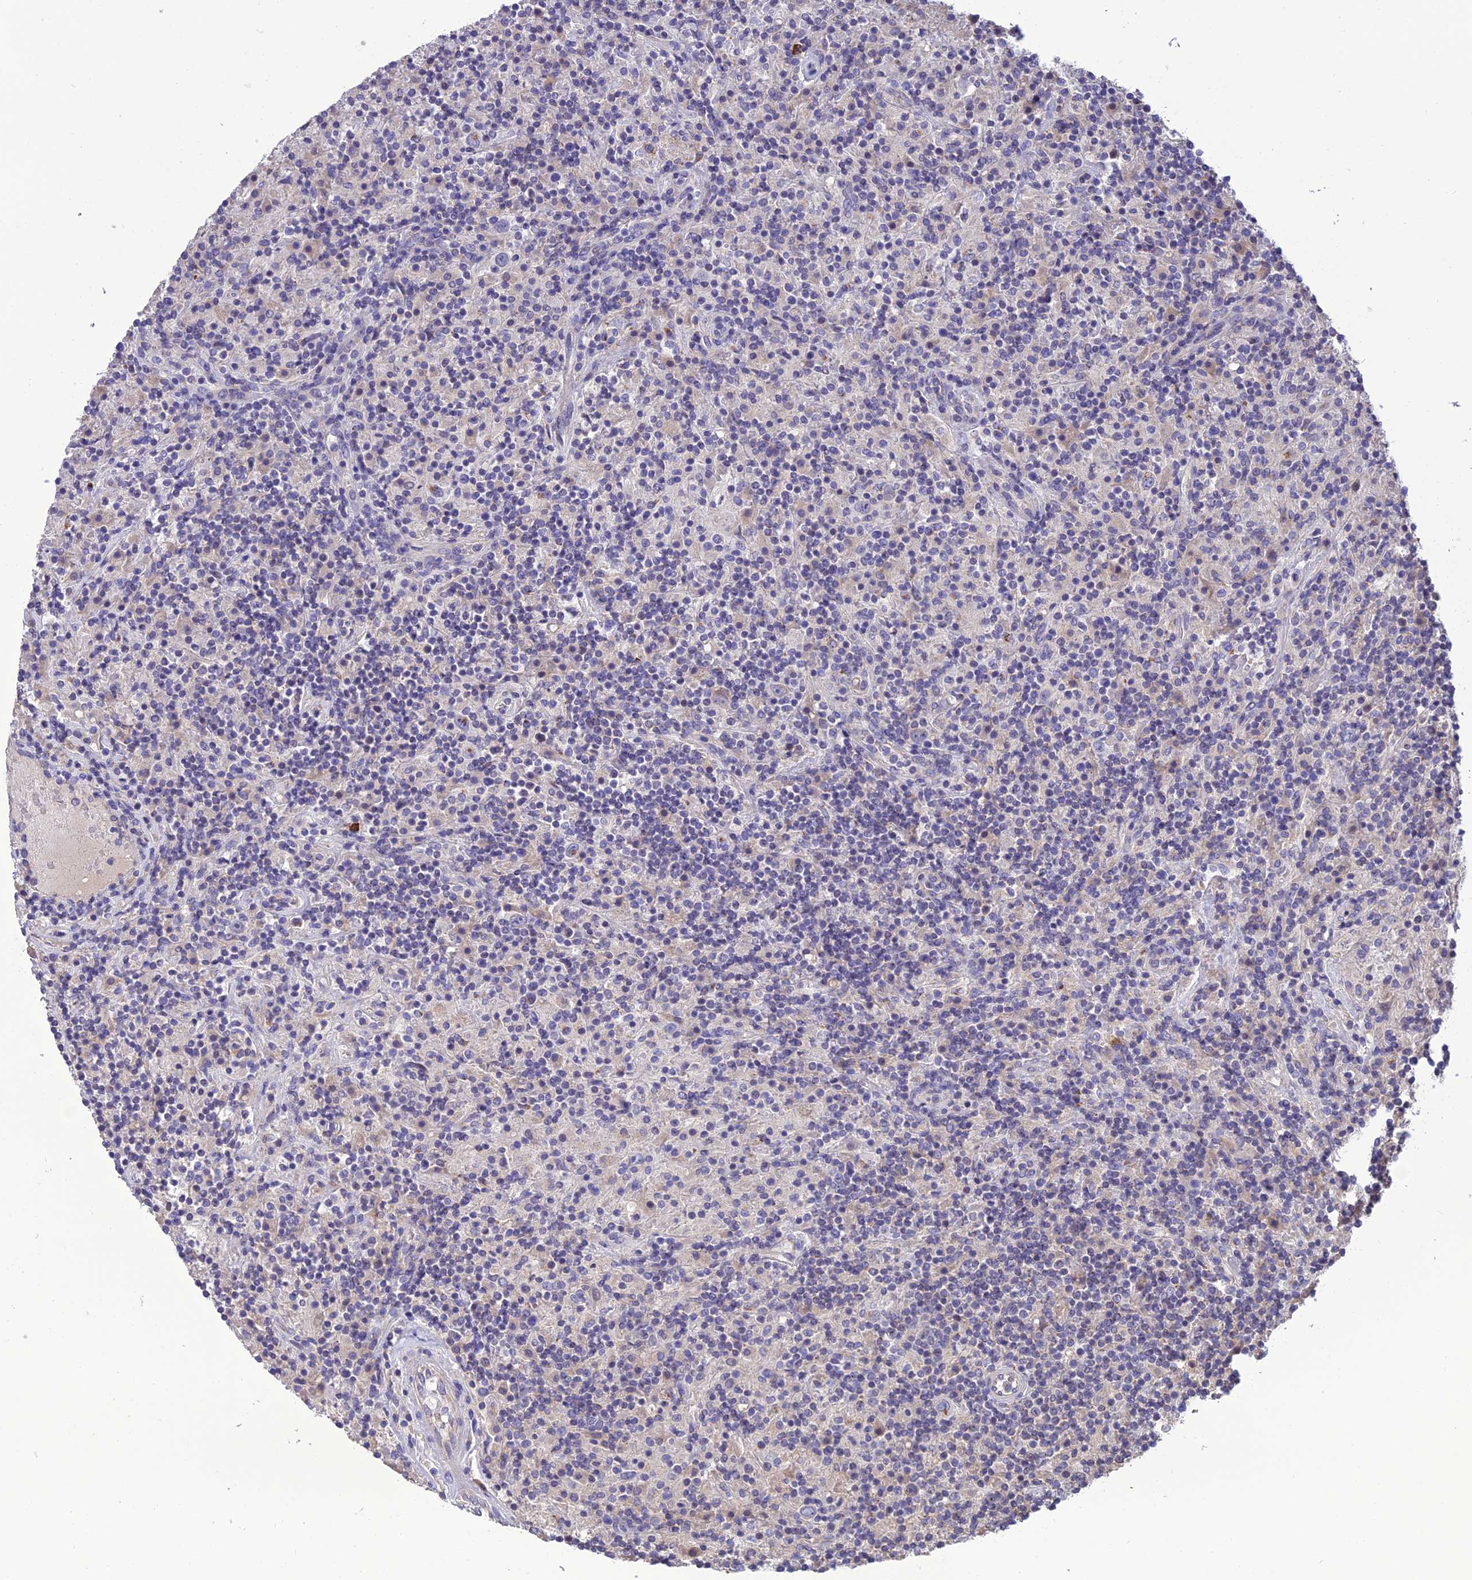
{"staining": {"intensity": "negative", "quantity": "none", "location": "none"}, "tissue": "lymphoma", "cell_type": "Tumor cells", "image_type": "cancer", "snomed": [{"axis": "morphology", "description": "Hodgkin's disease, NOS"}, {"axis": "topography", "description": "Lymph node"}], "caption": "DAB (3,3'-diaminobenzidine) immunohistochemical staining of human lymphoma shows no significant expression in tumor cells. Brightfield microscopy of IHC stained with DAB (brown) and hematoxylin (blue), captured at high magnification.", "gene": "MIOS", "patient": {"sex": "male", "age": 70}}